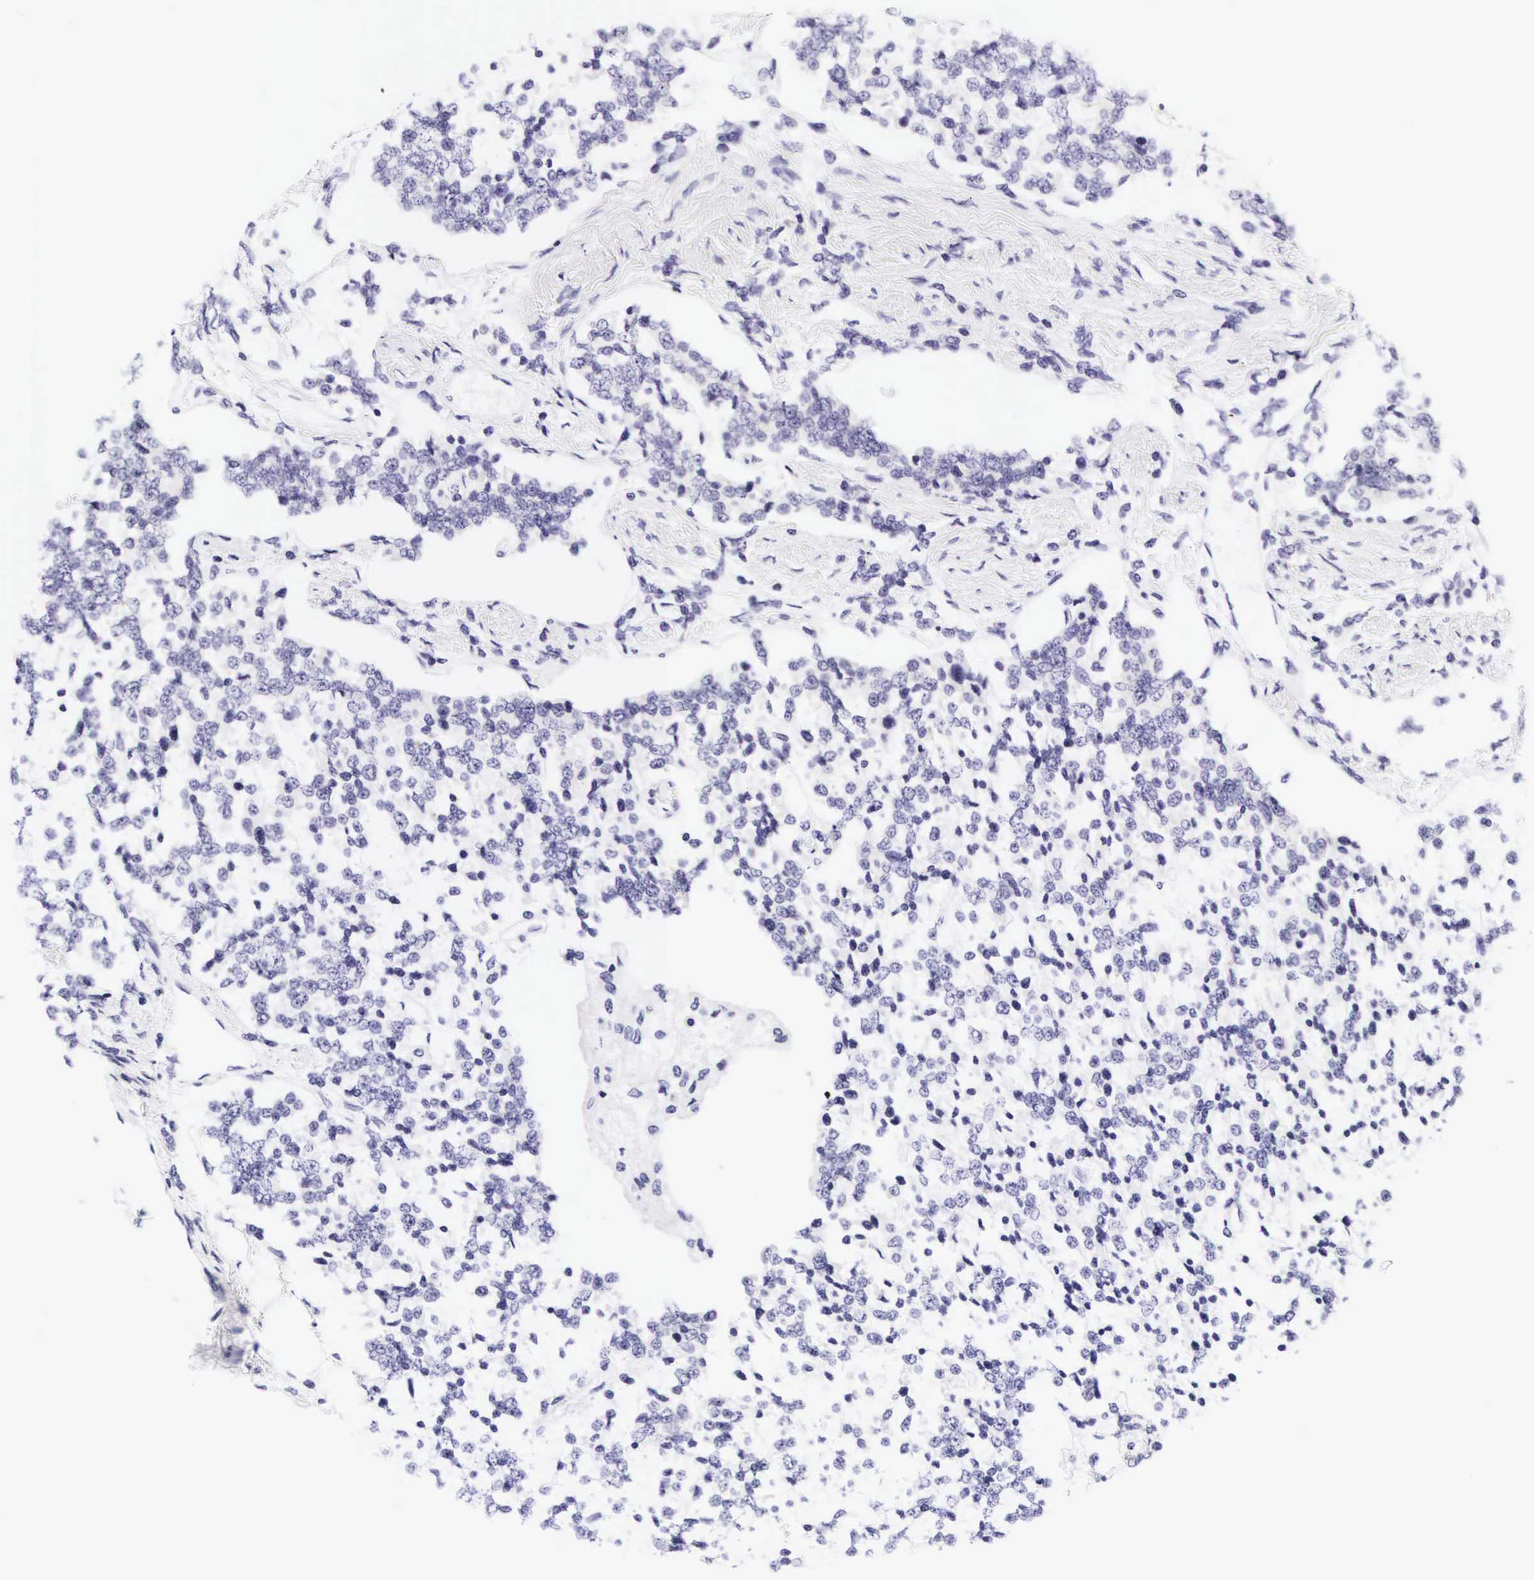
{"staining": {"intensity": "negative", "quantity": "none", "location": "none"}, "tissue": "carcinoid", "cell_type": "Tumor cells", "image_type": "cancer", "snomed": [{"axis": "morphology", "description": "Carcinoid, malignant, NOS"}, {"axis": "topography", "description": "Stomach"}], "caption": "Tumor cells are negative for brown protein staining in carcinoid (malignant). (DAB (3,3'-diaminobenzidine) IHC visualized using brightfield microscopy, high magnification).", "gene": "UPRT", "patient": {"sex": "female", "age": 76}}